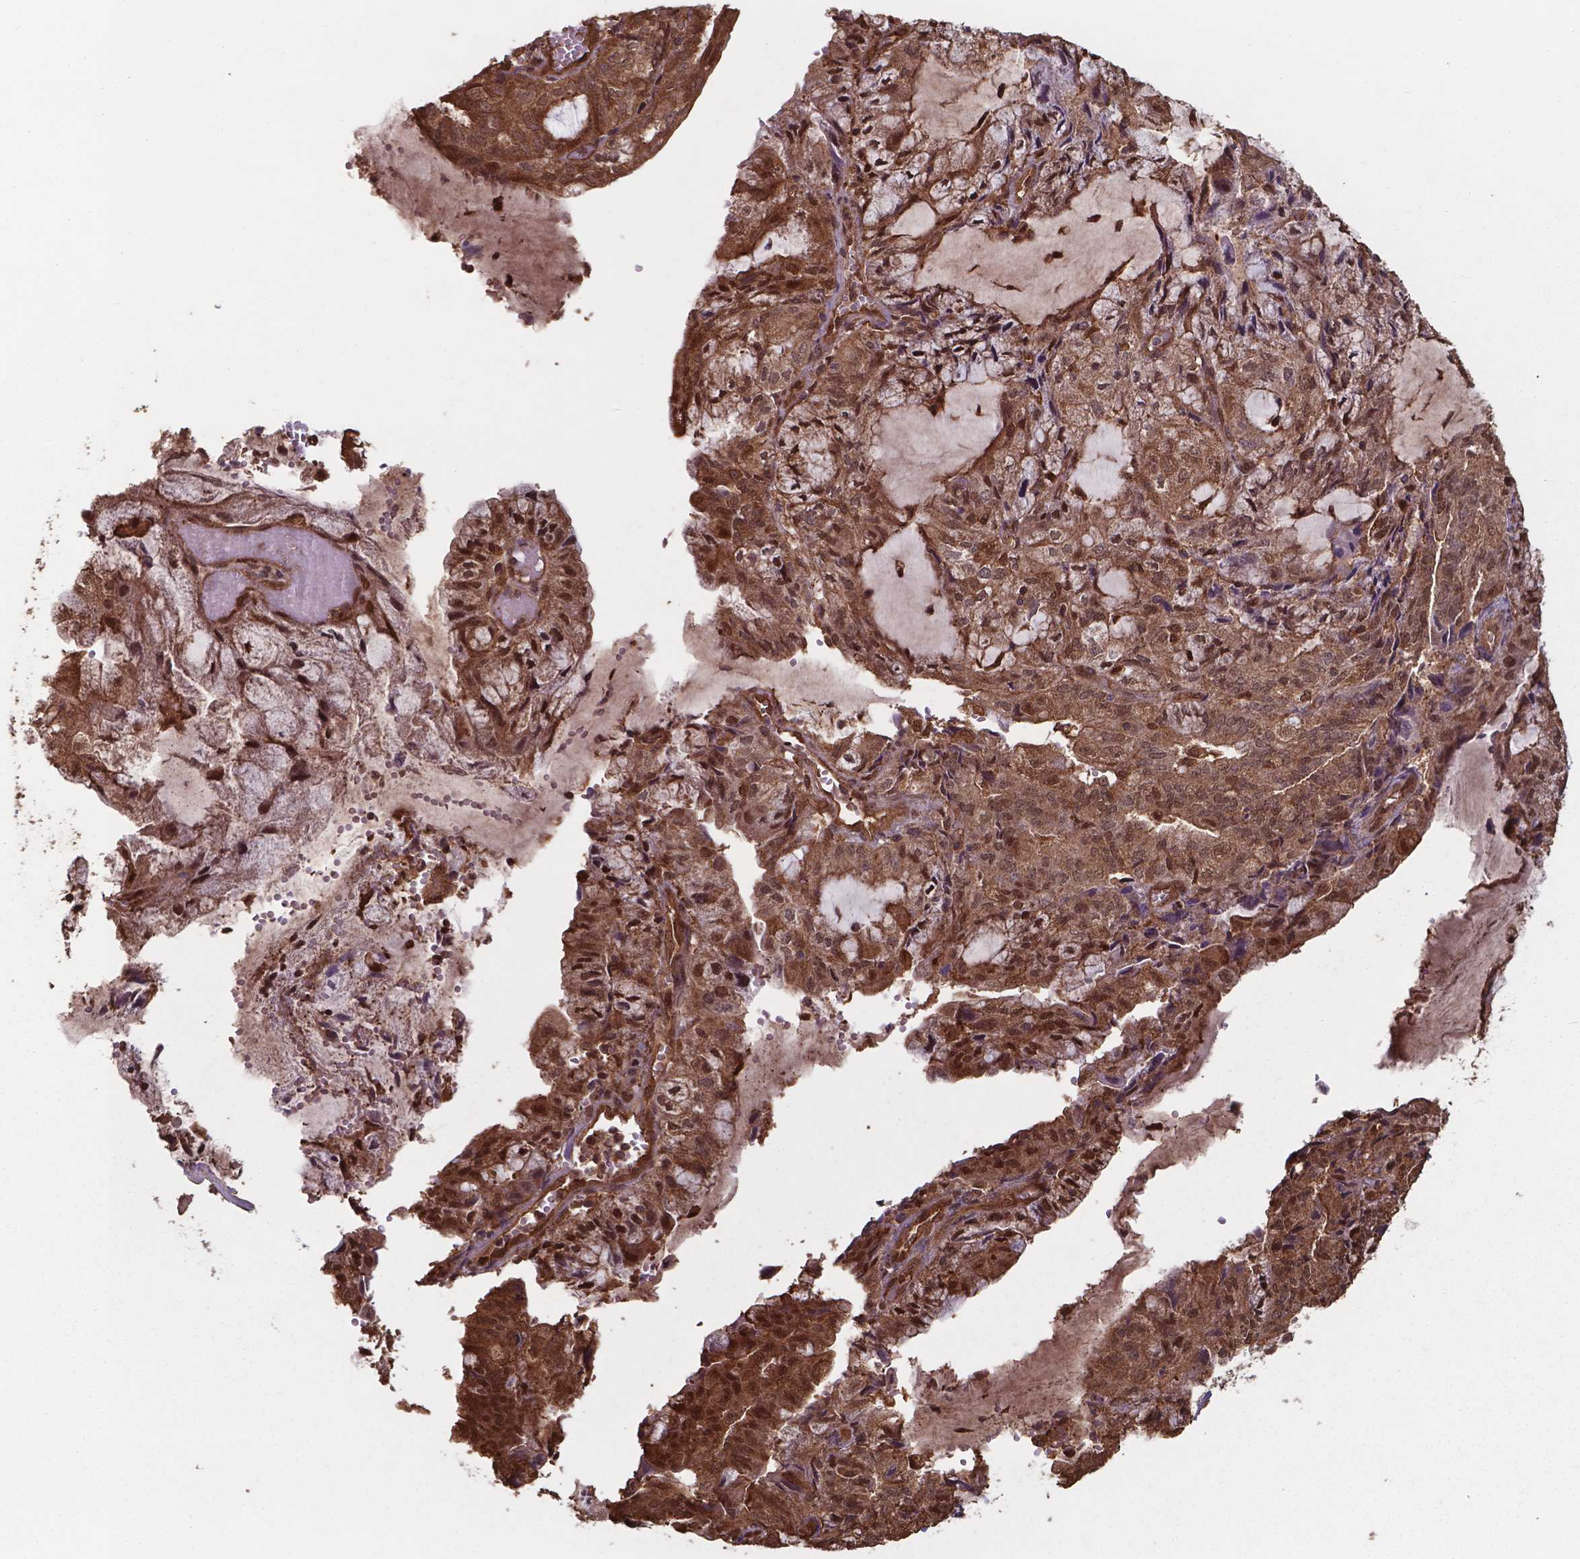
{"staining": {"intensity": "strong", "quantity": ">75%", "location": "cytoplasmic/membranous,nuclear"}, "tissue": "endometrial cancer", "cell_type": "Tumor cells", "image_type": "cancer", "snomed": [{"axis": "morphology", "description": "Adenocarcinoma, NOS"}, {"axis": "topography", "description": "Endometrium"}], "caption": "This histopathology image displays immunohistochemistry (IHC) staining of human adenocarcinoma (endometrial), with high strong cytoplasmic/membranous and nuclear expression in approximately >75% of tumor cells.", "gene": "CHP2", "patient": {"sex": "female", "age": 81}}